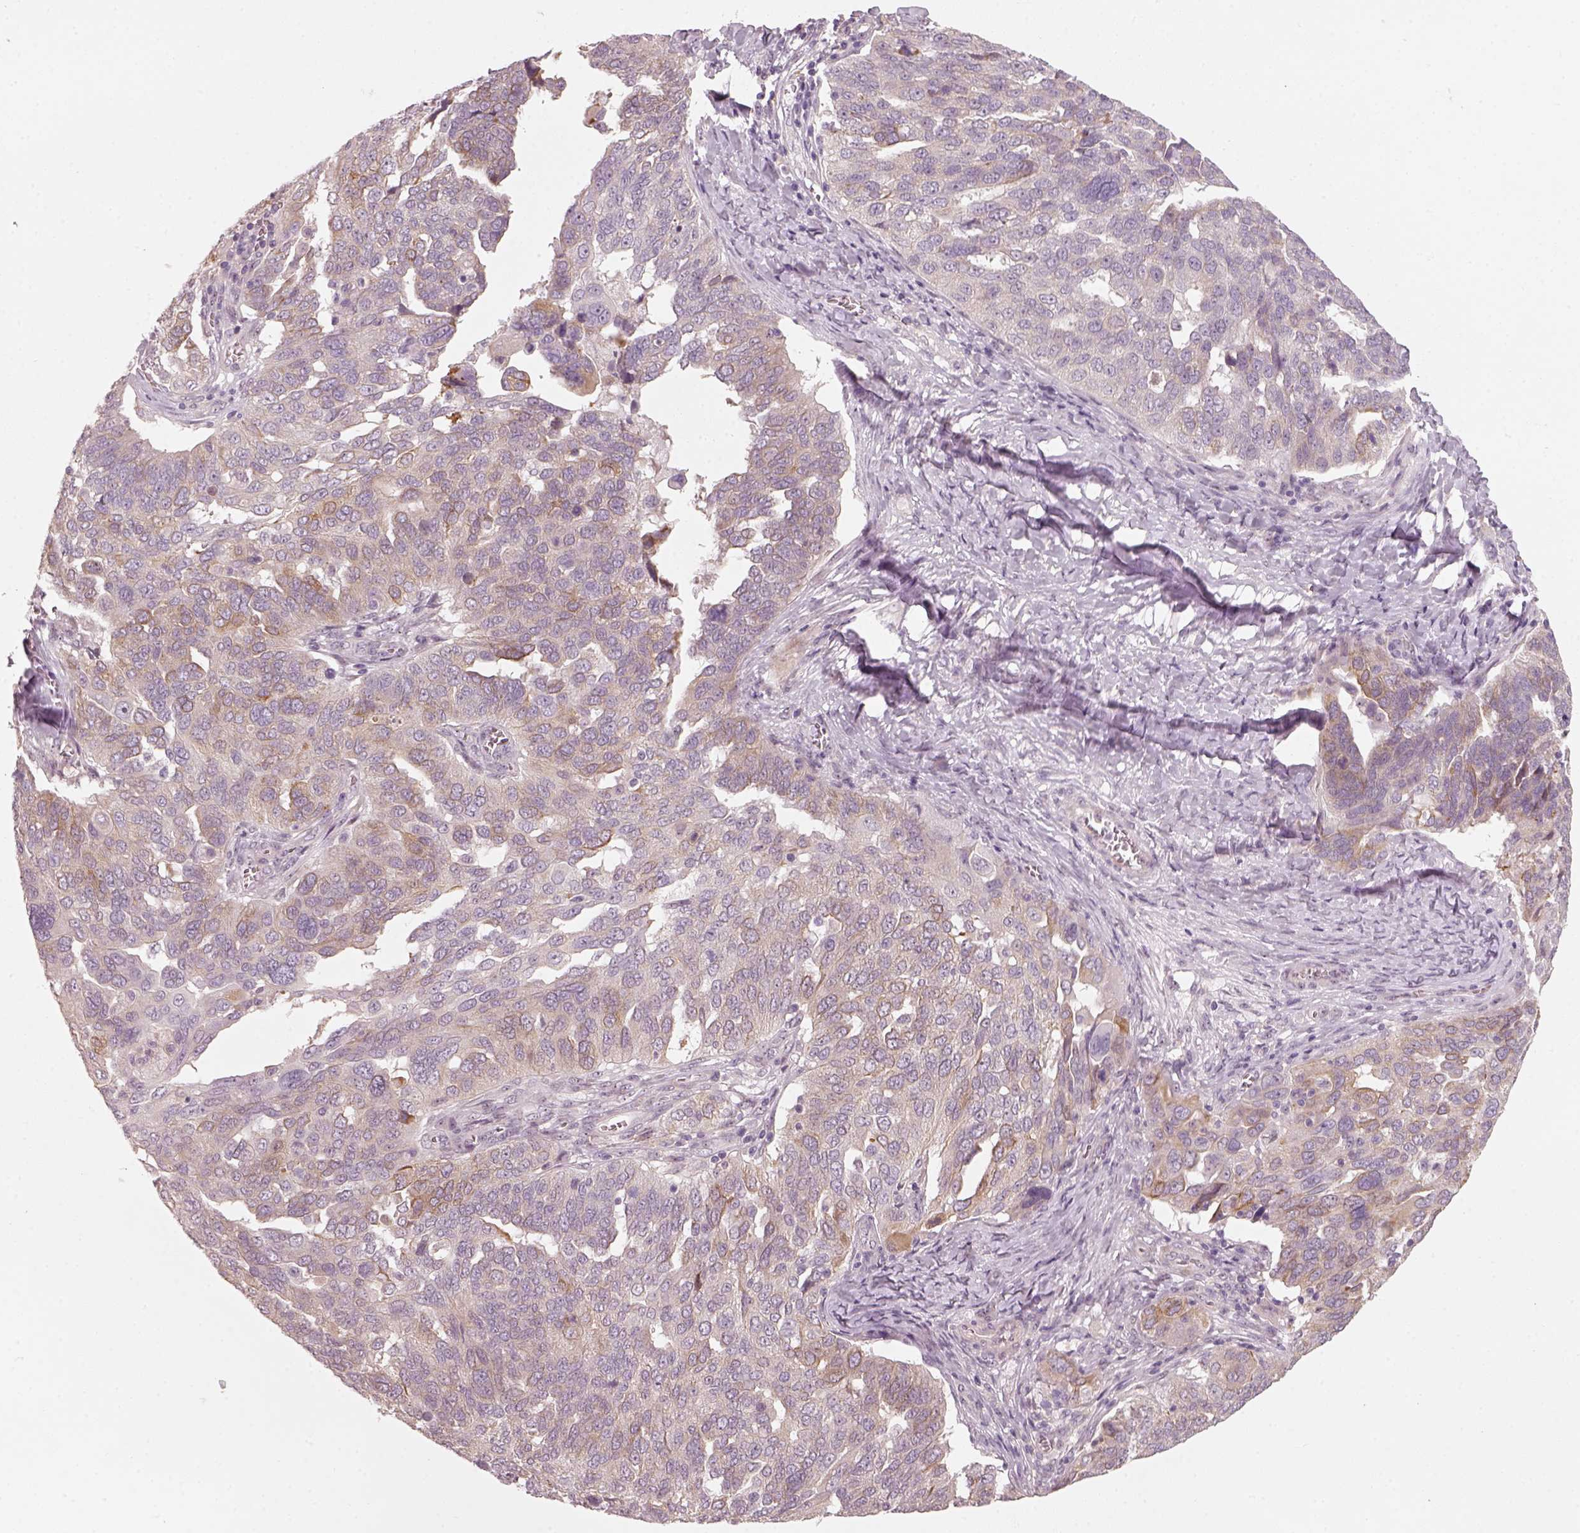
{"staining": {"intensity": "weak", "quantity": ">75%", "location": "cytoplasmic/membranous"}, "tissue": "ovarian cancer", "cell_type": "Tumor cells", "image_type": "cancer", "snomed": [{"axis": "morphology", "description": "Carcinoma, endometroid"}, {"axis": "topography", "description": "Soft tissue"}, {"axis": "topography", "description": "Ovary"}], "caption": "A low amount of weak cytoplasmic/membranous expression is present in approximately >75% of tumor cells in ovarian cancer (endometroid carcinoma) tissue.", "gene": "CDS1", "patient": {"sex": "female", "age": 52}}